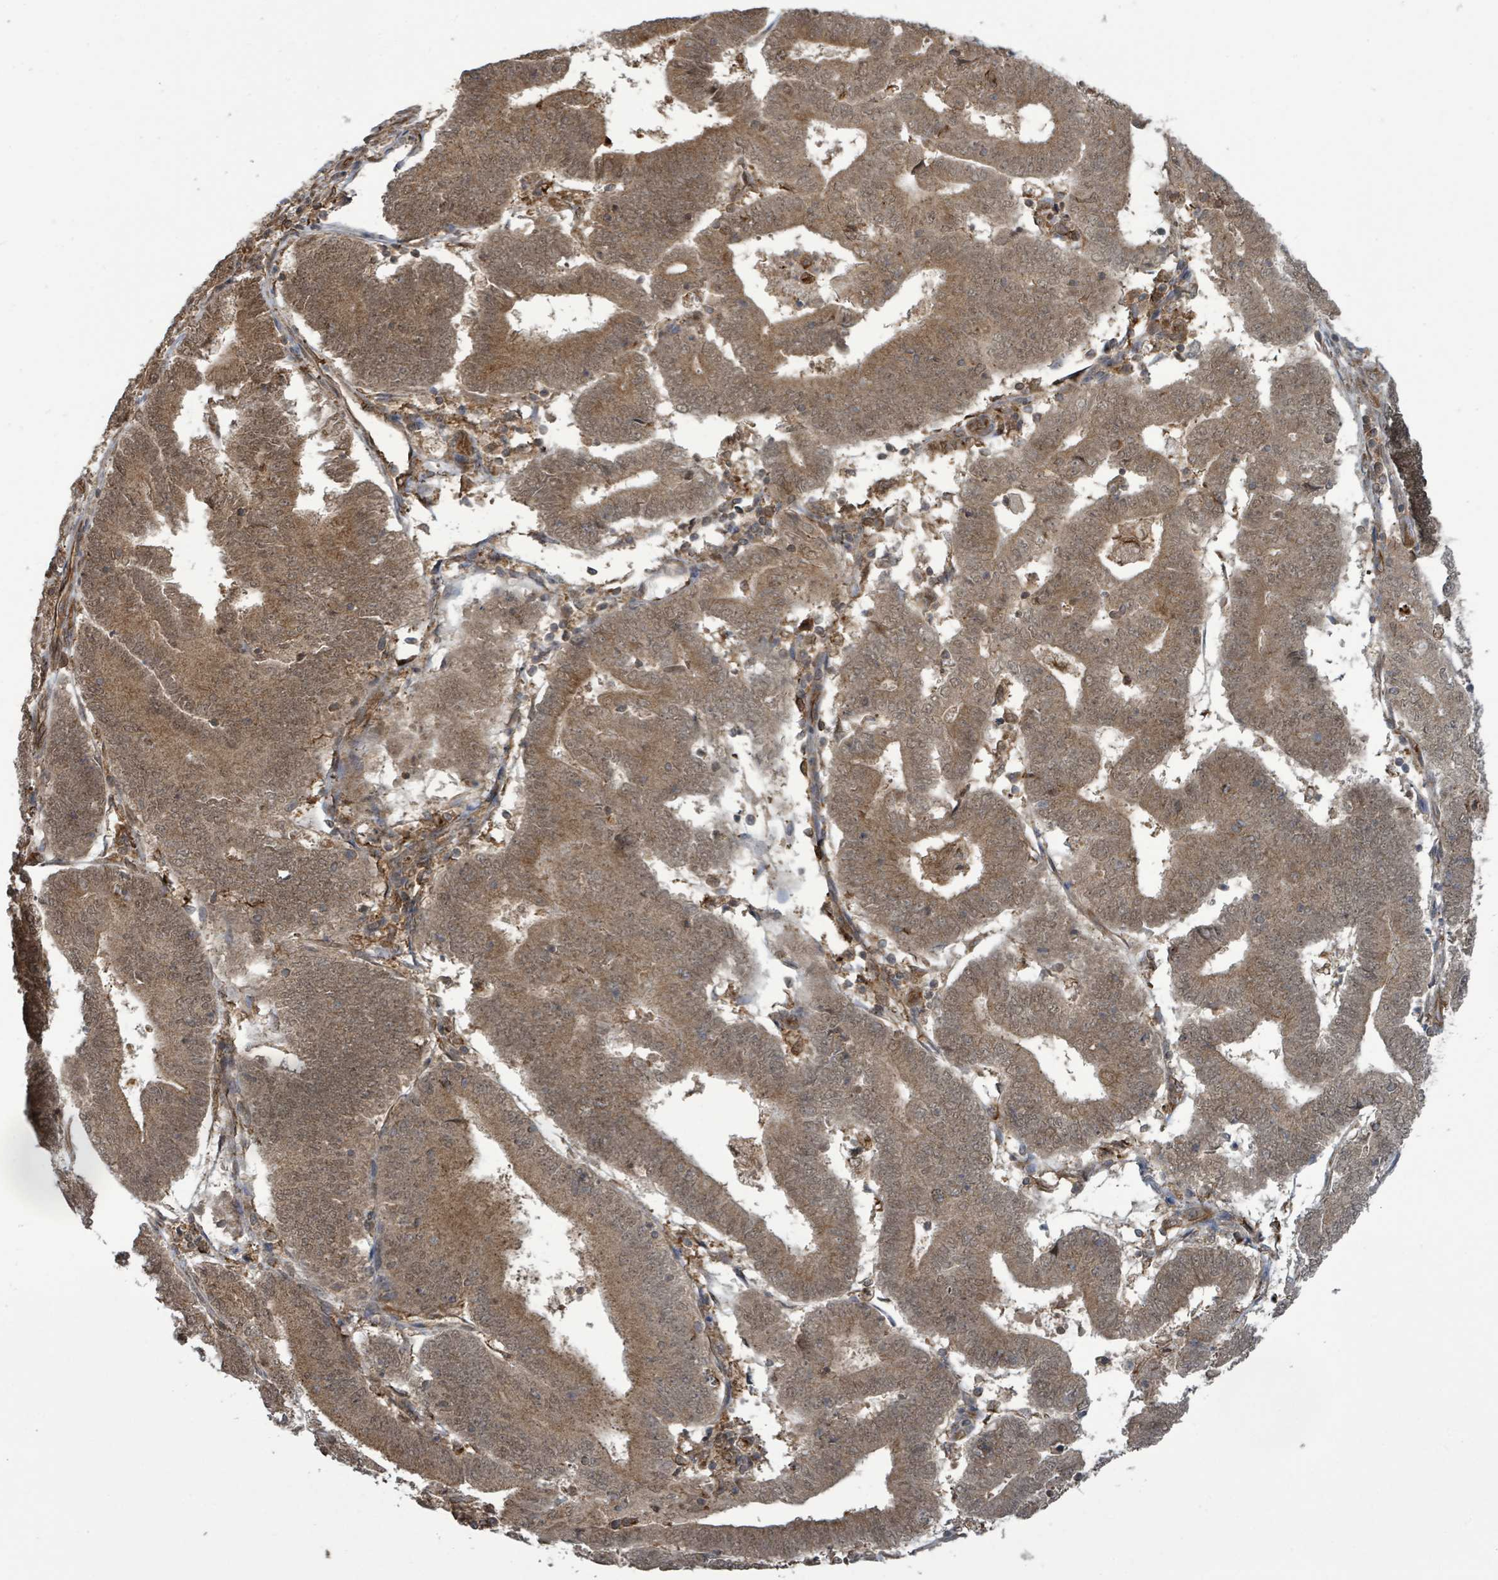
{"staining": {"intensity": "moderate", "quantity": ">75%", "location": "cytoplasmic/membranous,nuclear"}, "tissue": "endometrial cancer", "cell_type": "Tumor cells", "image_type": "cancer", "snomed": [{"axis": "morphology", "description": "Adenocarcinoma, NOS"}, {"axis": "topography", "description": "Endometrium"}], "caption": "Protein expression analysis of human adenocarcinoma (endometrial) reveals moderate cytoplasmic/membranous and nuclear positivity in approximately >75% of tumor cells. (brown staining indicates protein expression, while blue staining denotes nuclei).", "gene": "KLC1", "patient": {"sex": "female", "age": 70}}